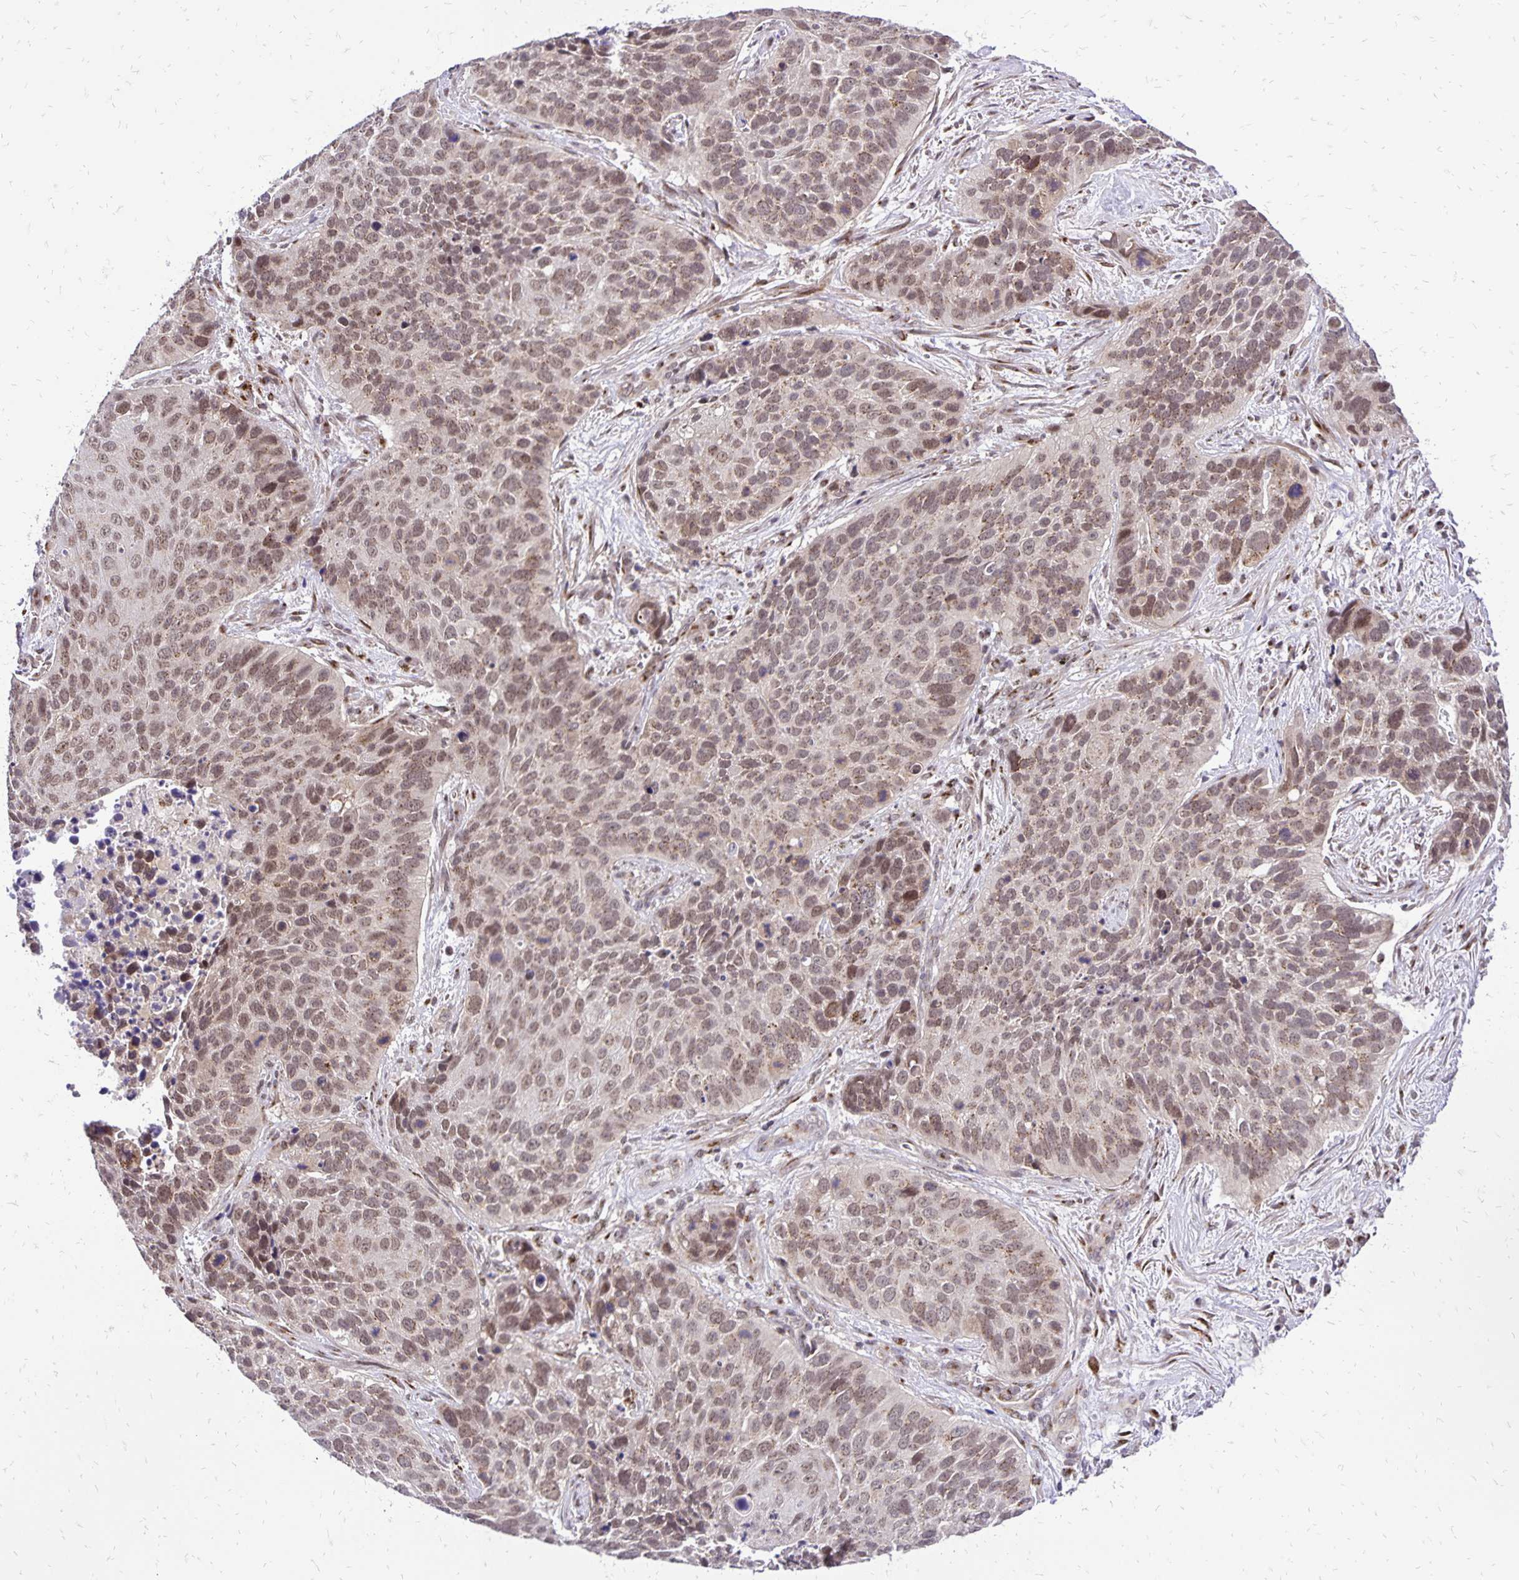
{"staining": {"intensity": "weak", "quantity": ">75%", "location": "cytoplasmic/membranous,nuclear"}, "tissue": "lung cancer", "cell_type": "Tumor cells", "image_type": "cancer", "snomed": [{"axis": "morphology", "description": "Squamous cell carcinoma, NOS"}, {"axis": "topography", "description": "Lung"}], "caption": "A brown stain highlights weak cytoplasmic/membranous and nuclear positivity of a protein in lung squamous cell carcinoma tumor cells.", "gene": "GOLGA5", "patient": {"sex": "male", "age": 62}}